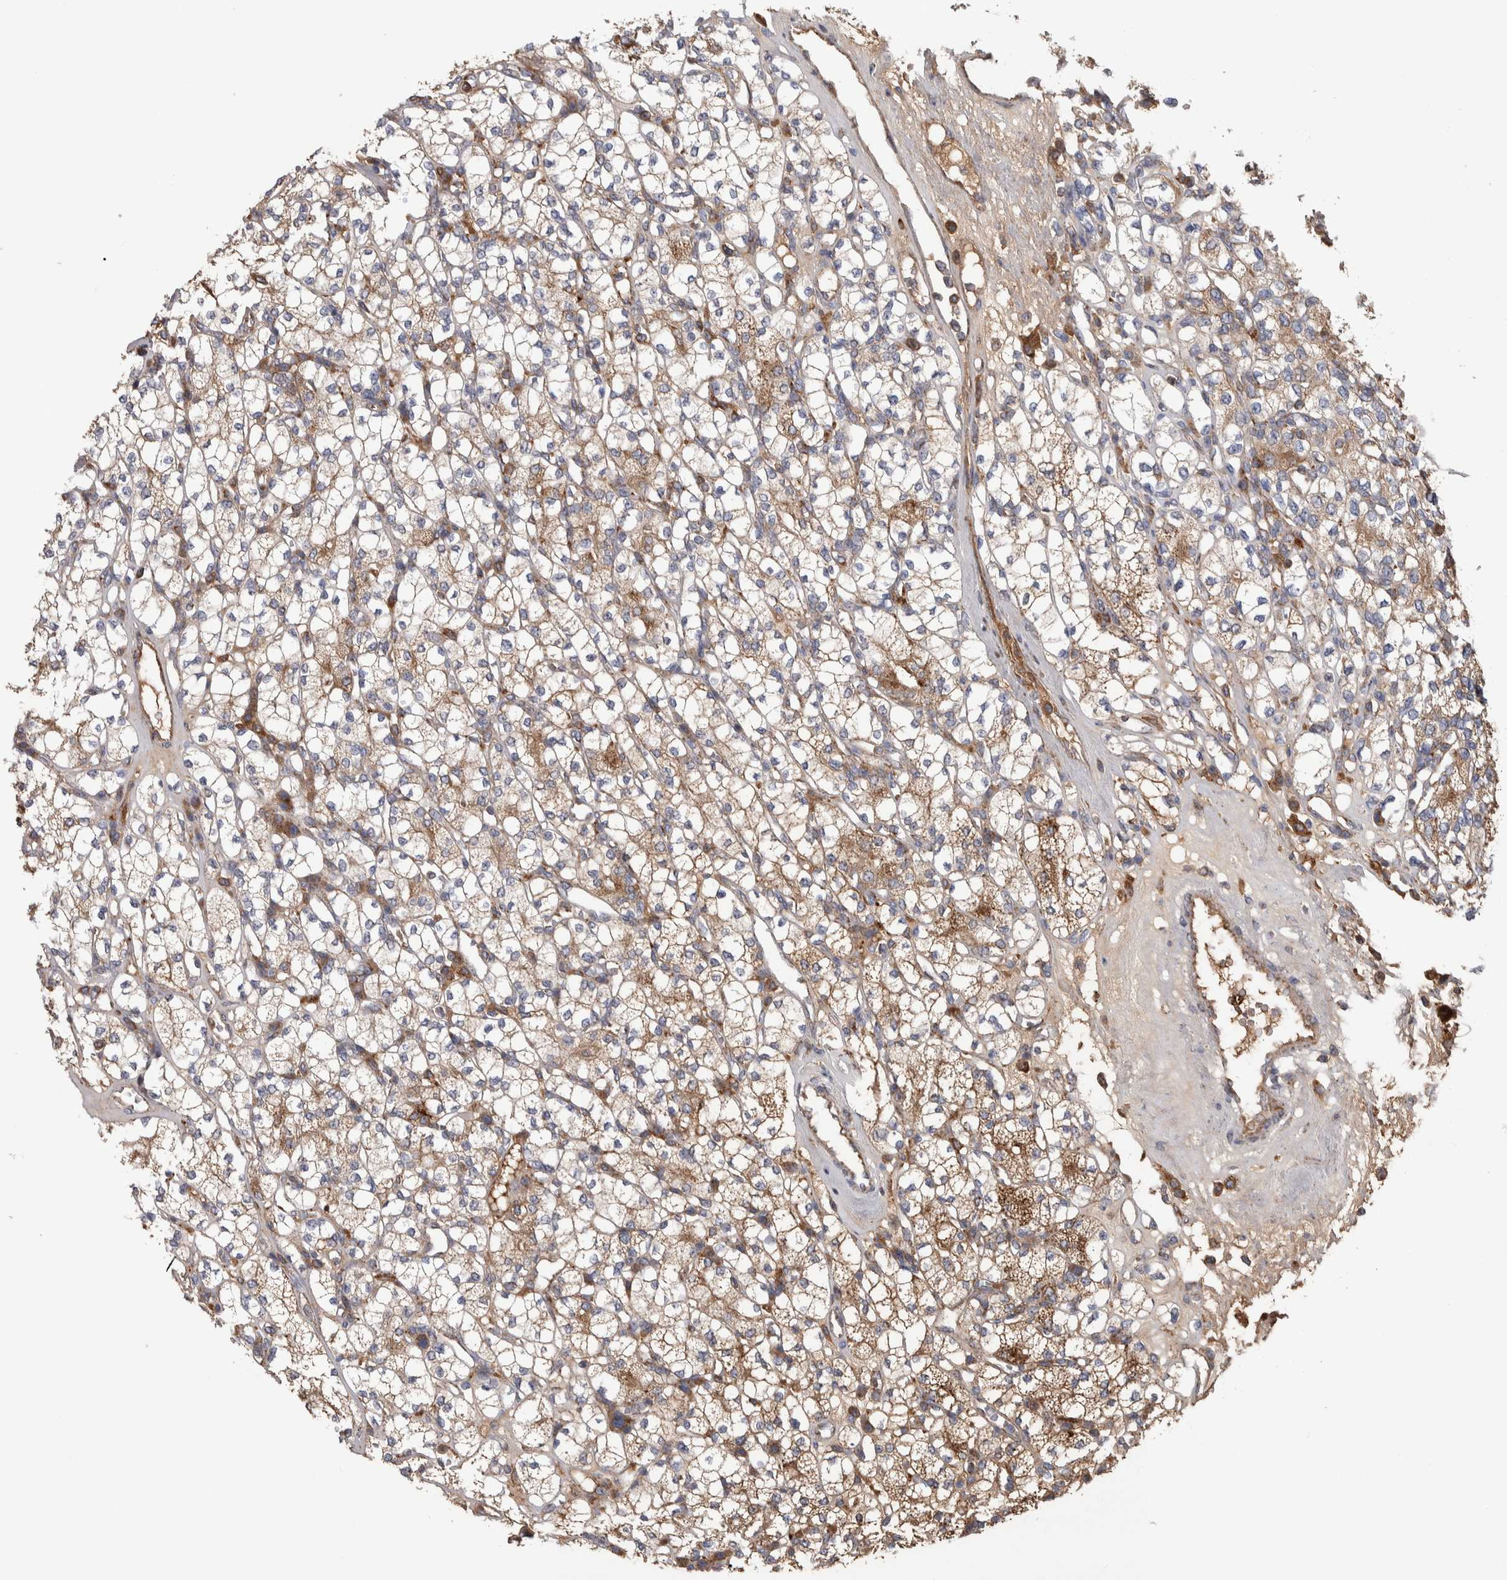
{"staining": {"intensity": "moderate", "quantity": ">75%", "location": "cytoplasmic/membranous"}, "tissue": "renal cancer", "cell_type": "Tumor cells", "image_type": "cancer", "snomed": [{"axis": "morphology", "description": "Adenocarcinoma, NOS"}, {"axis": "topography", "description": "Kidney"}], "caption": "Protein expression analysis of adenocarcinoma (renal) displays moderate cytoplasmic/membranous positivity in about >75% of tumor cells. Nuclei are stained in blue.", "gene": "SCO1", "patient": {"sex": "male", "age": 77}}